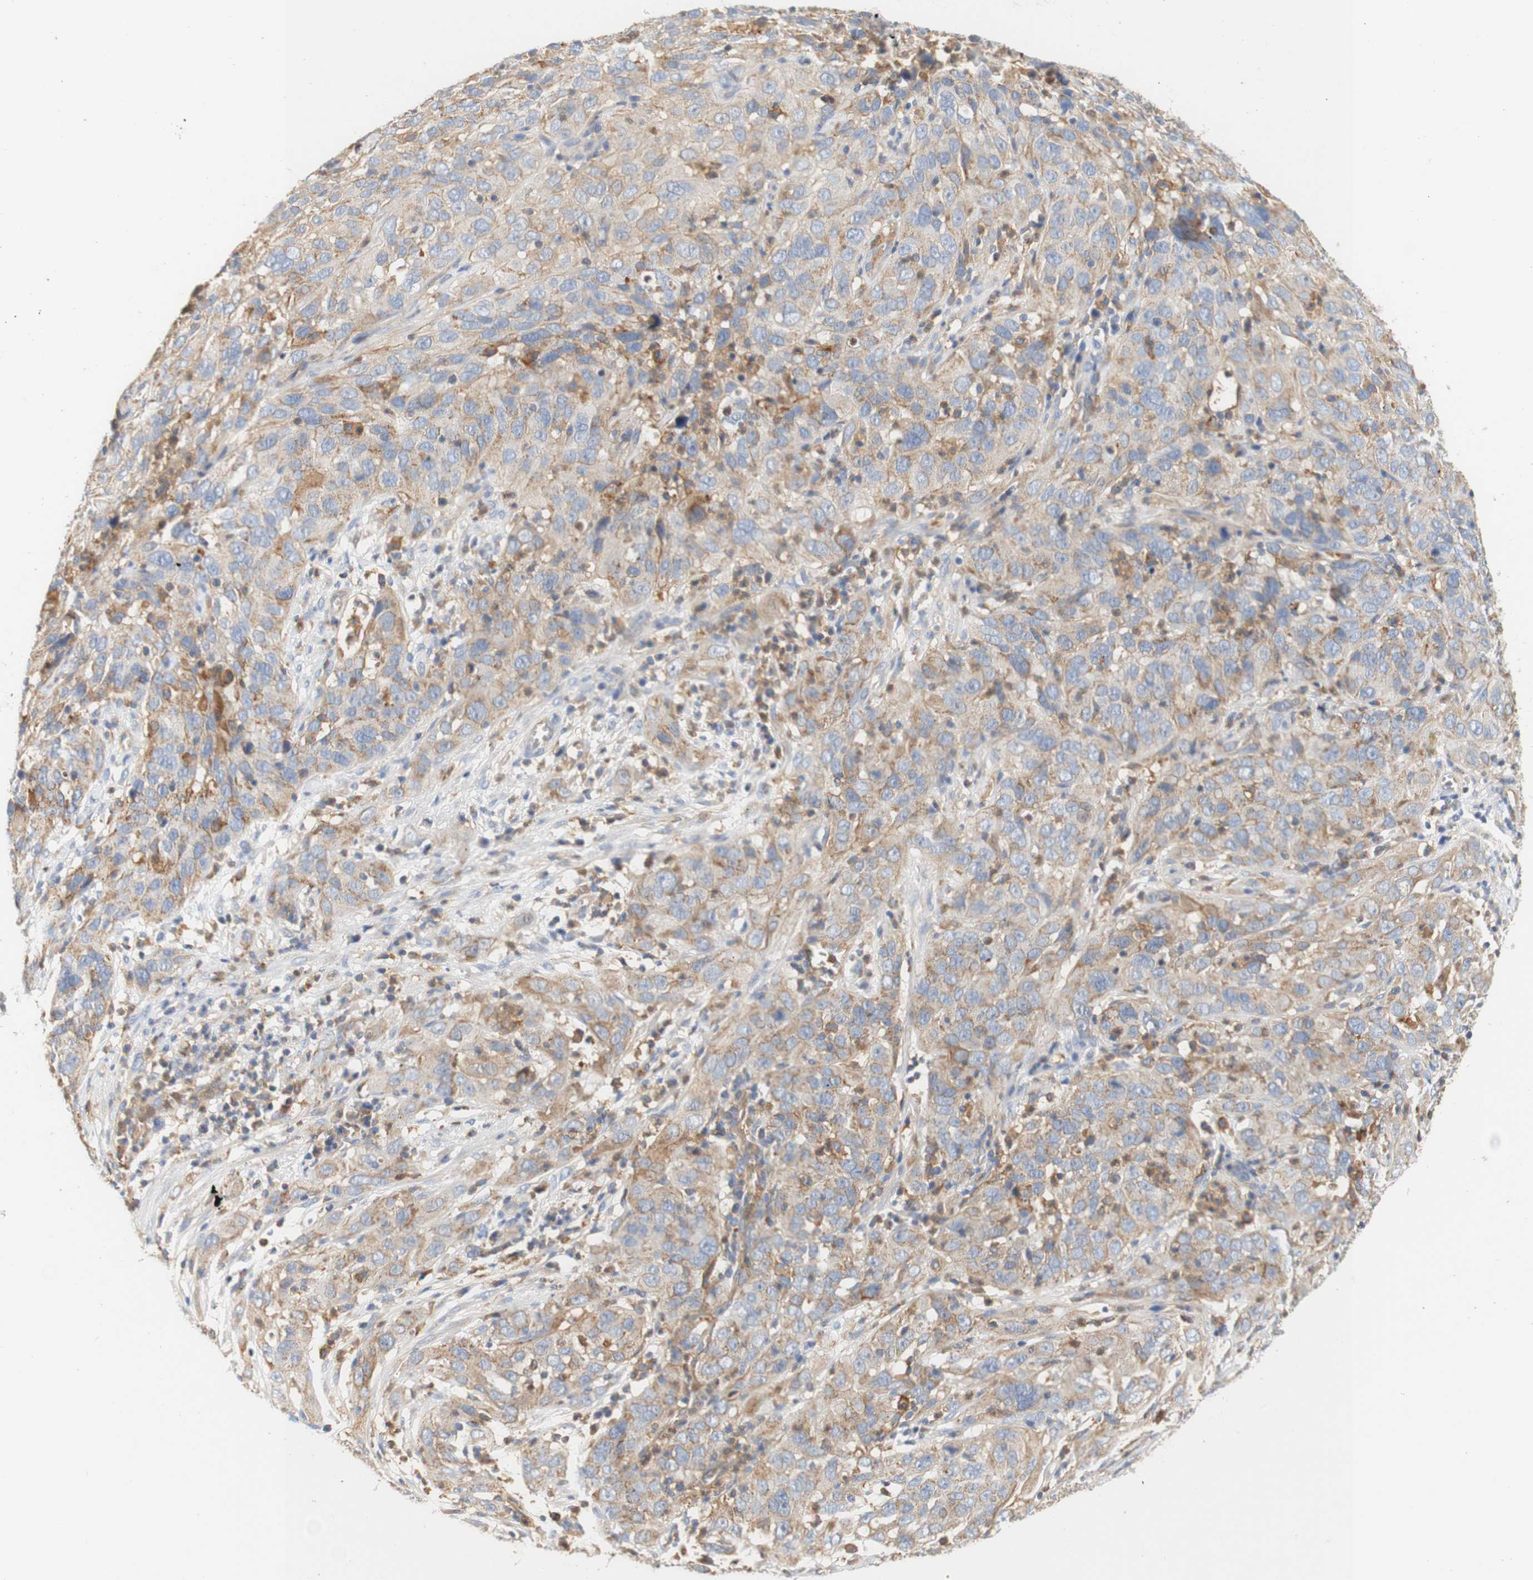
{"staining": {"intensity": "moderate", "quantity": ">75%", "location": "cytoplasmic/membranous"}, "tissue": "cervical cancer", "cell_type": "Tumor cells", "image_type": "cancer", "snomed": [{"axis": "morphology", "description": "Squamous cell carcinoma, NOS"}, {"axis": "topography", "description": "Cervix"}], "caption": "This image displays squamous cell carcinoma (cervical) stained with immunohistochemistry to label a protein in brown. The cytoplasmic/membranous of tumor cells show moderate positivity for the protein. Nuclei are counter-stained blue.", "gene": "PCDH7", "patient": {"sex": "female", "age": 32}}